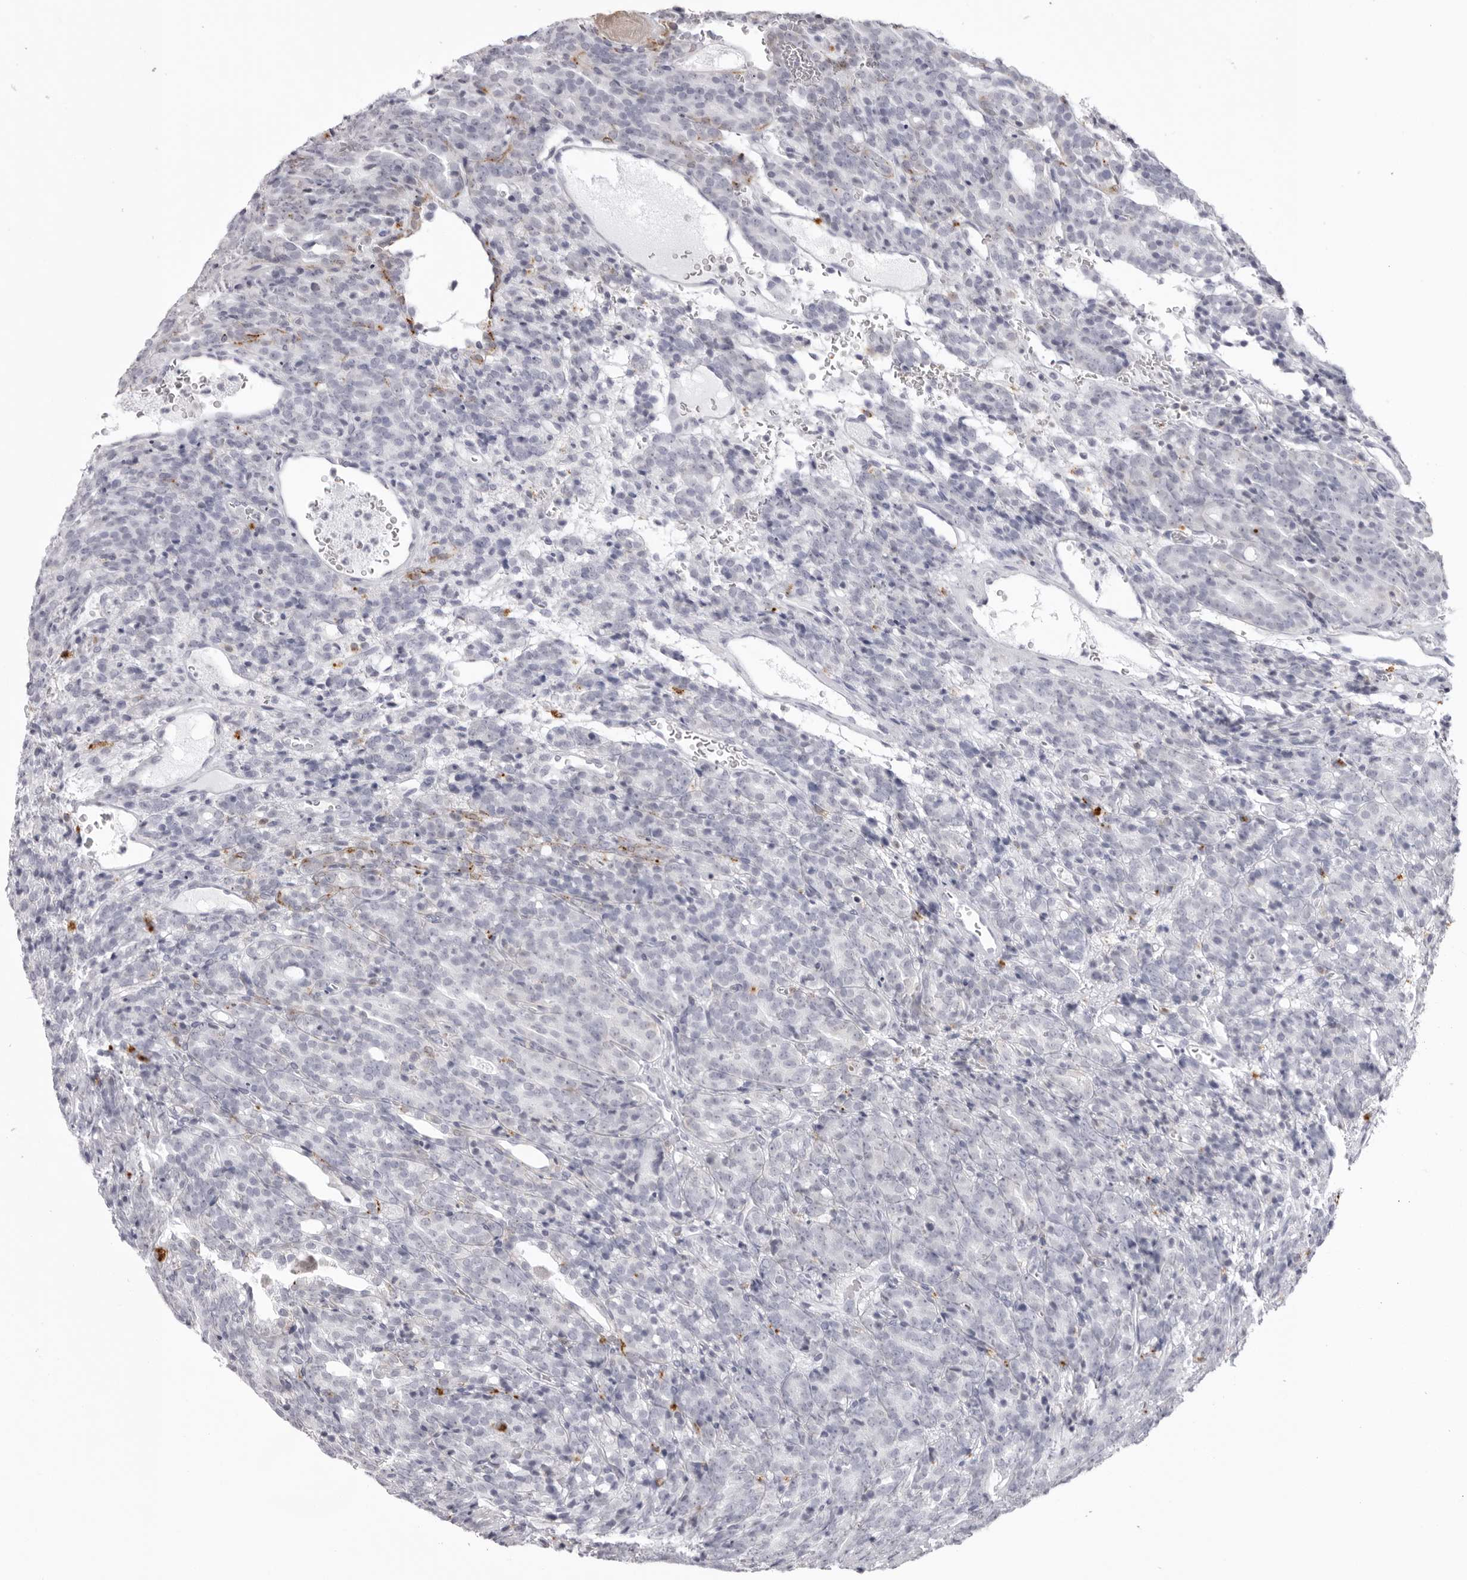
{"staining": {"intensity": "negative", "quantity": "none", "location": "none"}, "tissue": "prostate cancer", "cell_type": "Tumor cells", "image_type": "cancer", "snomed": [{"axis": "morphology", "description": "Adenocarcinoma, High grade"}, {"axis": "topography", "description": "Prostate"}], "caption": "IHC of prostate cancer (high-grade adenocarcinoma) exhibits no expression in tumor cells.", "gene": "IL25", "patient": {"sex": "male", "age": 62}}